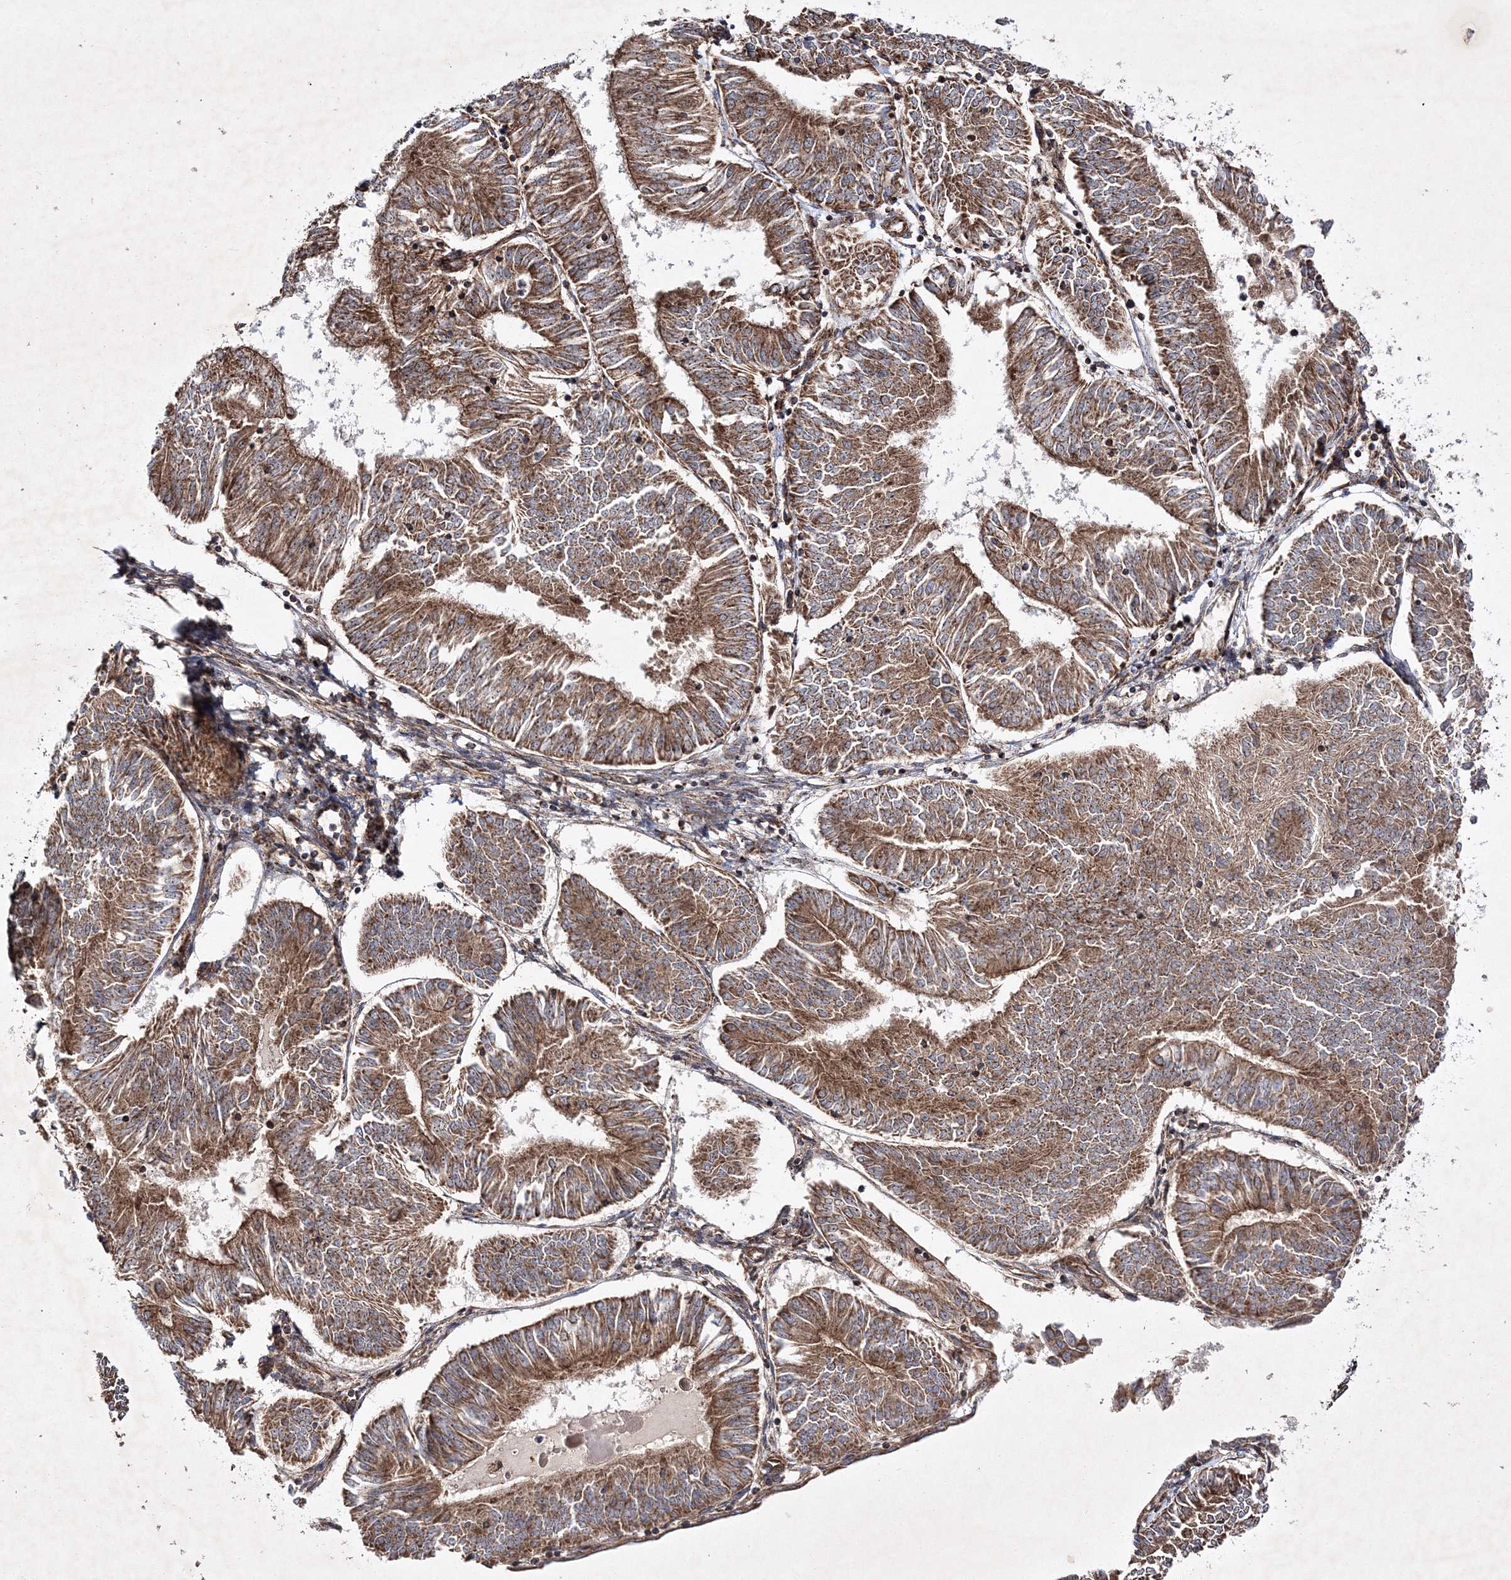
{"staining": {"intensity": "moderate", "quantity": ">75%", "location": "cytoplasmic/membranous"}, "tissue": "endometrial cancer", "cell_type": "Tumor cells", "image_type": "cancer", "snomed": [{"axis": "morphology", "description": "Adenocarcinoma, NOS"}, {"axis": "topography", "description": "Endometrium"}], "caption": "Endometrial cancer (adenocarcinoma) stained with immunohistochemistry (IHC) exhibits moderate cytoplasmic/membranous positivity in about >75% of tumor cells.", "gene": "SCRN3", "patient": {"sex": "female", "age": 58}}